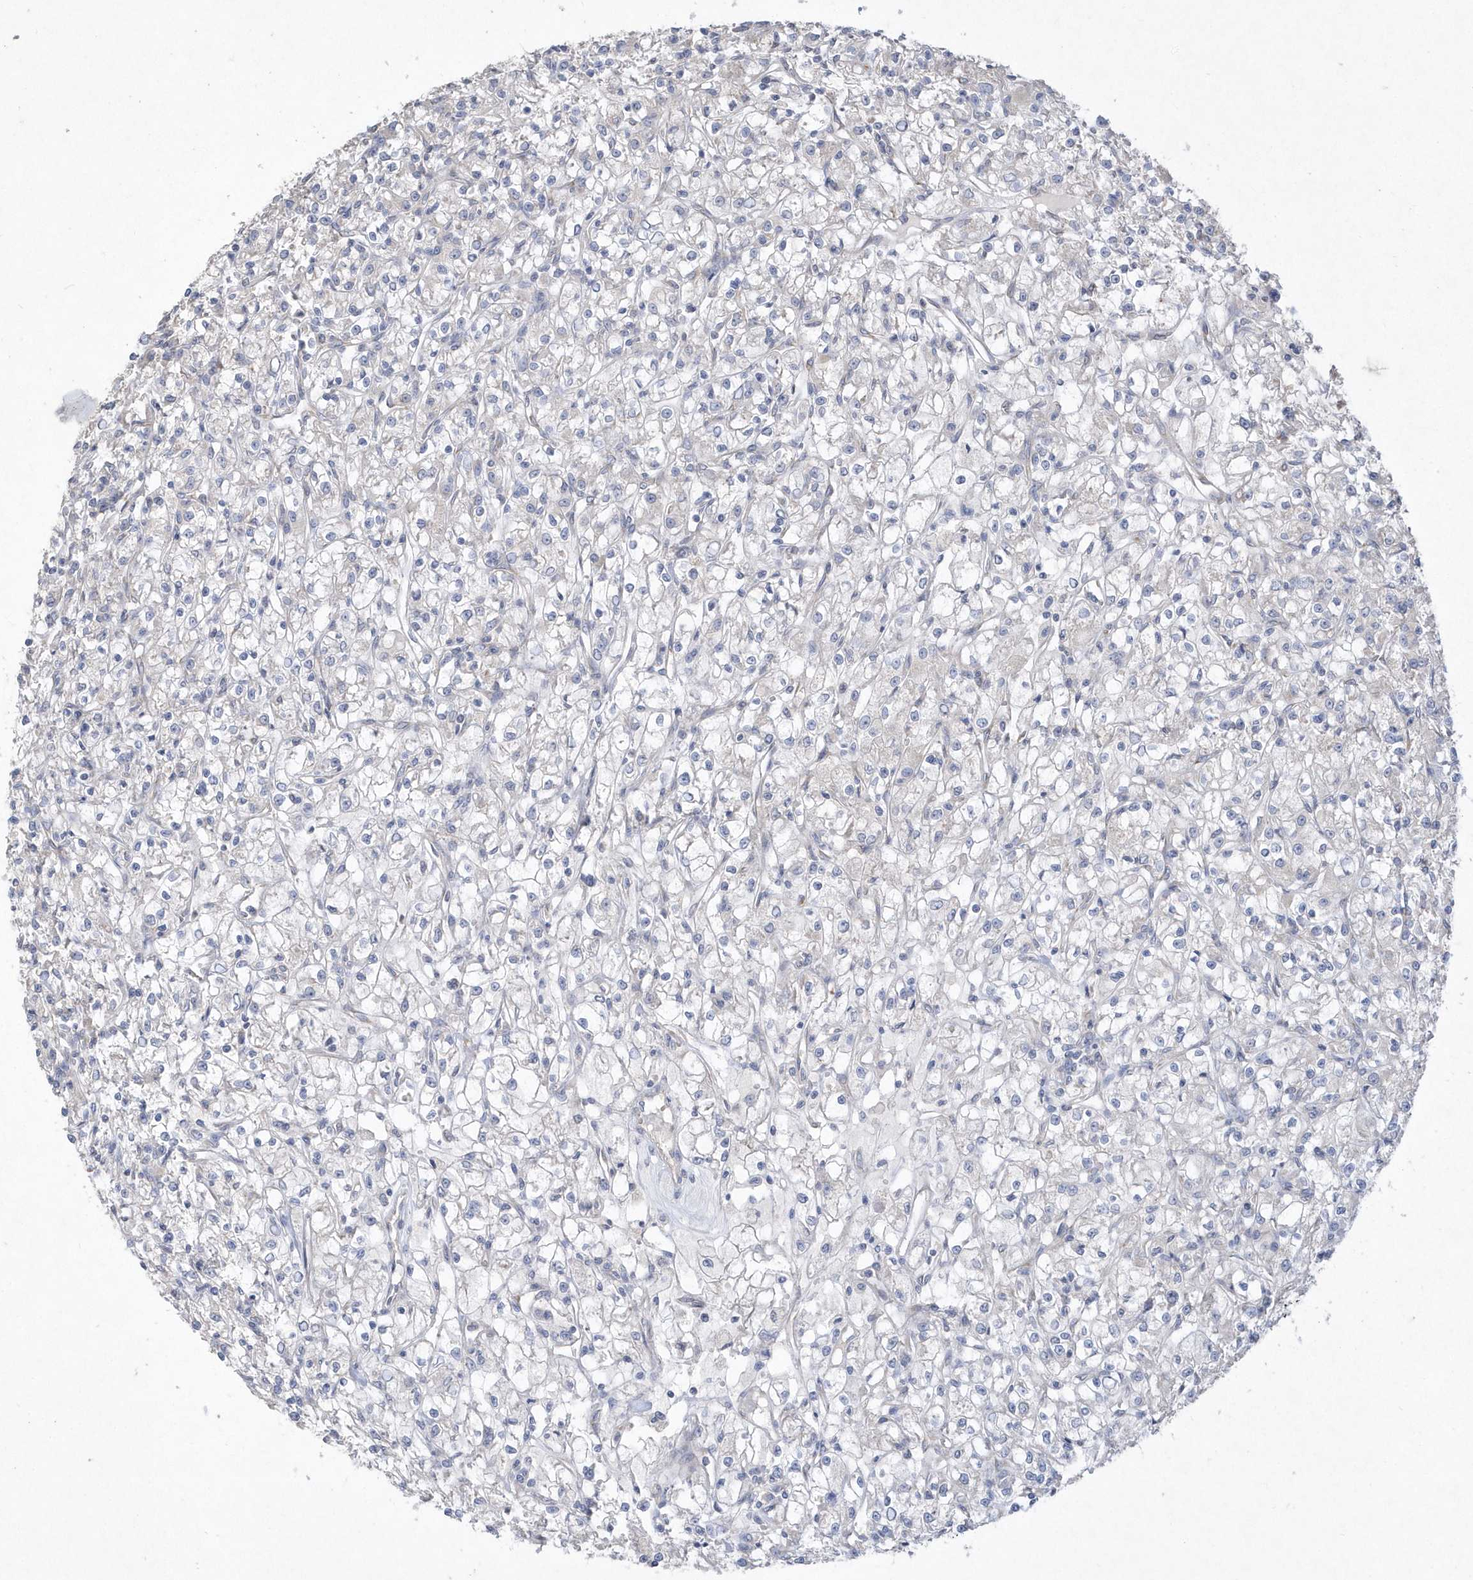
{"staining": {"intensity": "negative", "quantity": "none", "location": "none"}, "tissue": "renal cancer", "cell_type": "Tumor cells", "image_type": "cancer", "snomed": [{"axis": "morphology", "description": "Adenocarcinoma, NOS"}, {"axis": "topography", "description": "Kidney"}], "caption": "DAB immunohistochemical staining of renal cancer demonstrates no significant staining in tumor cells.", "gene": "DGAT1", "patient": {"sex": "female", "age": 59}}